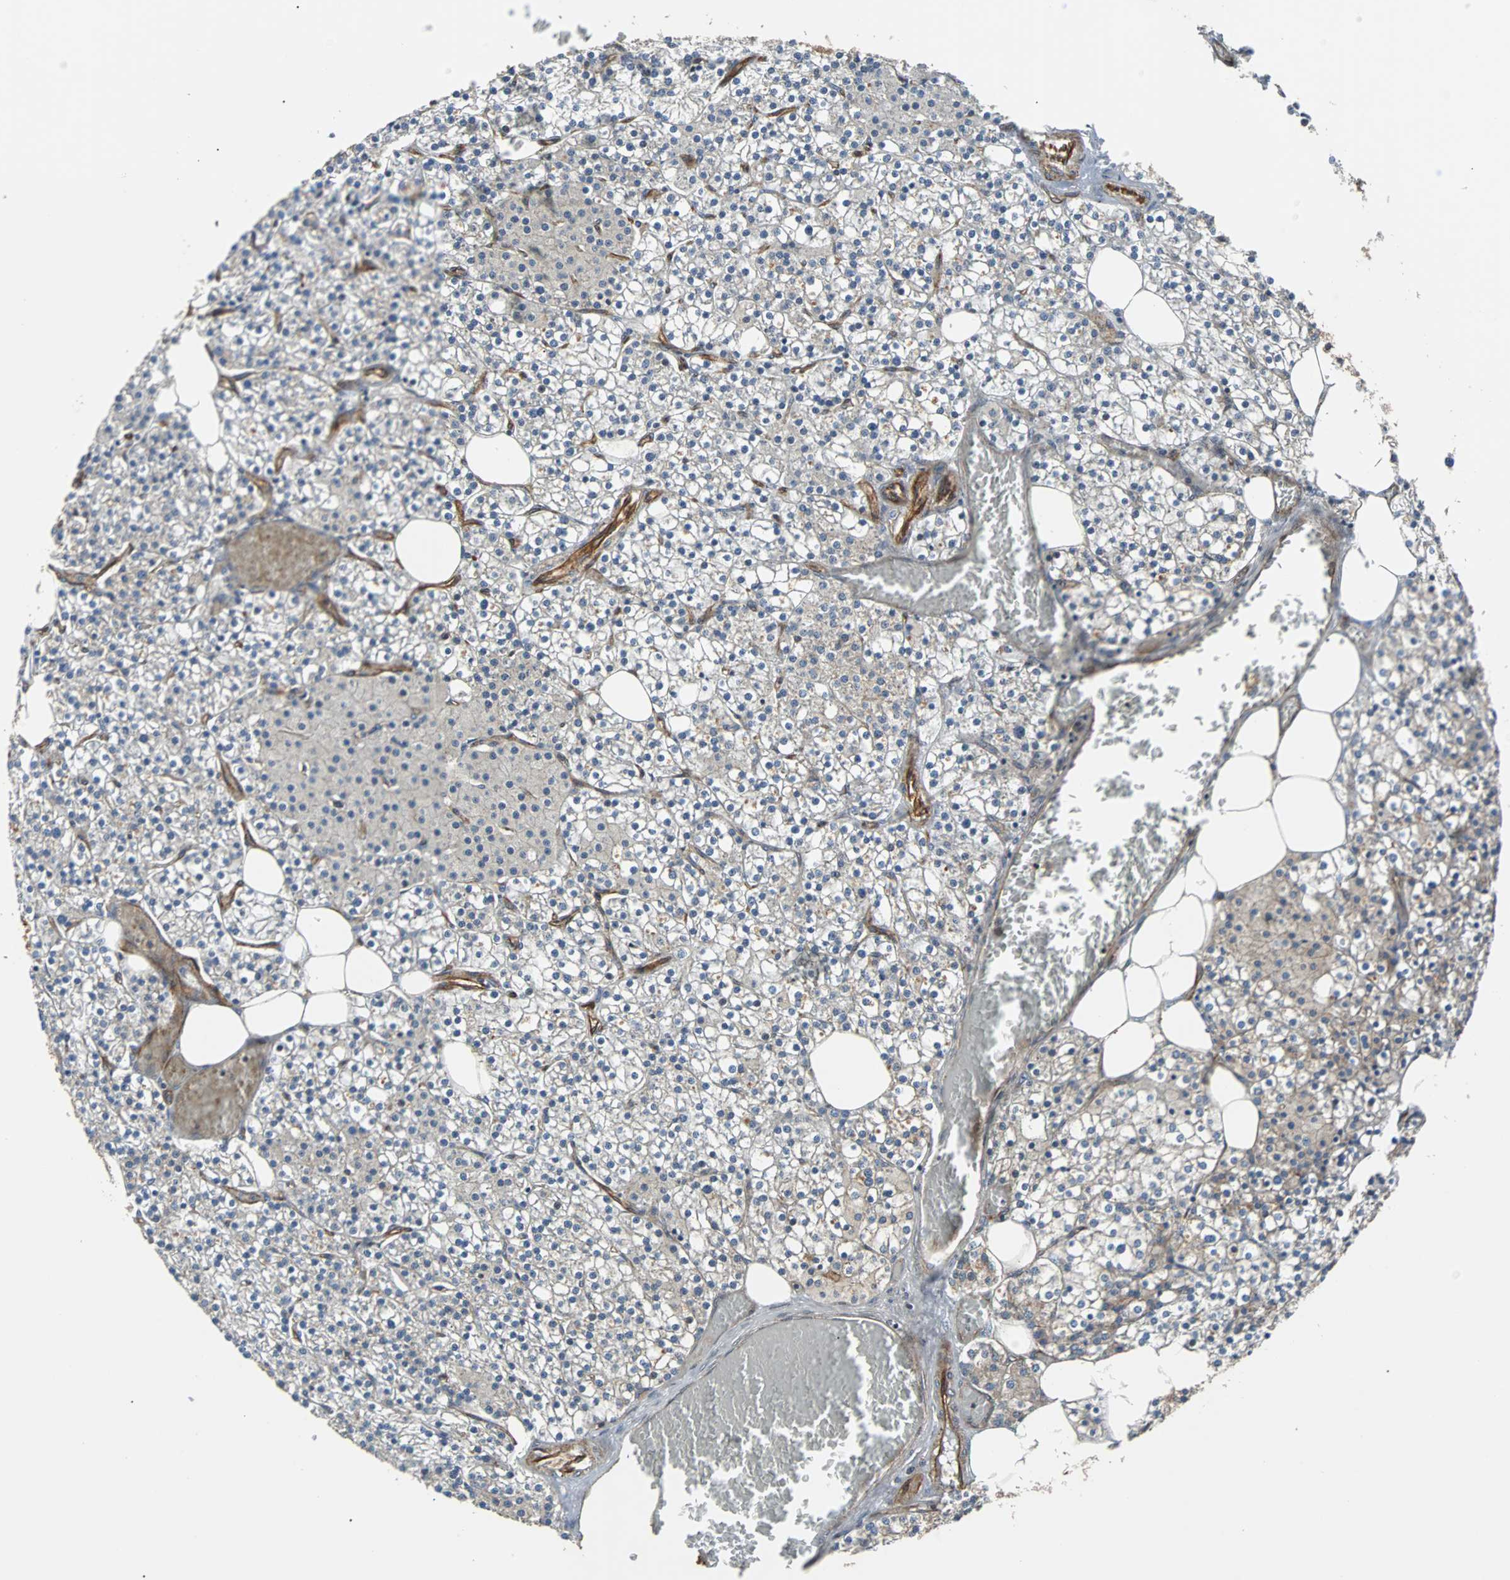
{"staining": {"intensity": "weak", "quantity": "25%-75%", "location": "cytoplasmic/membranous"}, "tissue": "parathyroid gland", "cell_type": "Glandular cells", "image_type": "normal", "snomed": [{"axis": "morphology", "description": "Normal tissue, NOS"}, {"axis": "topography", "description": "Parathyroid gland"}], "caption": "DAB immunohistochemical staining of unremarkable human parathyroid gland reveals weak cytoplasmic/membranous protein expression in about 25%-75% of glandular cells.", "gene": "PLCG2", "patient": {"sex": "female", "age": 63}}